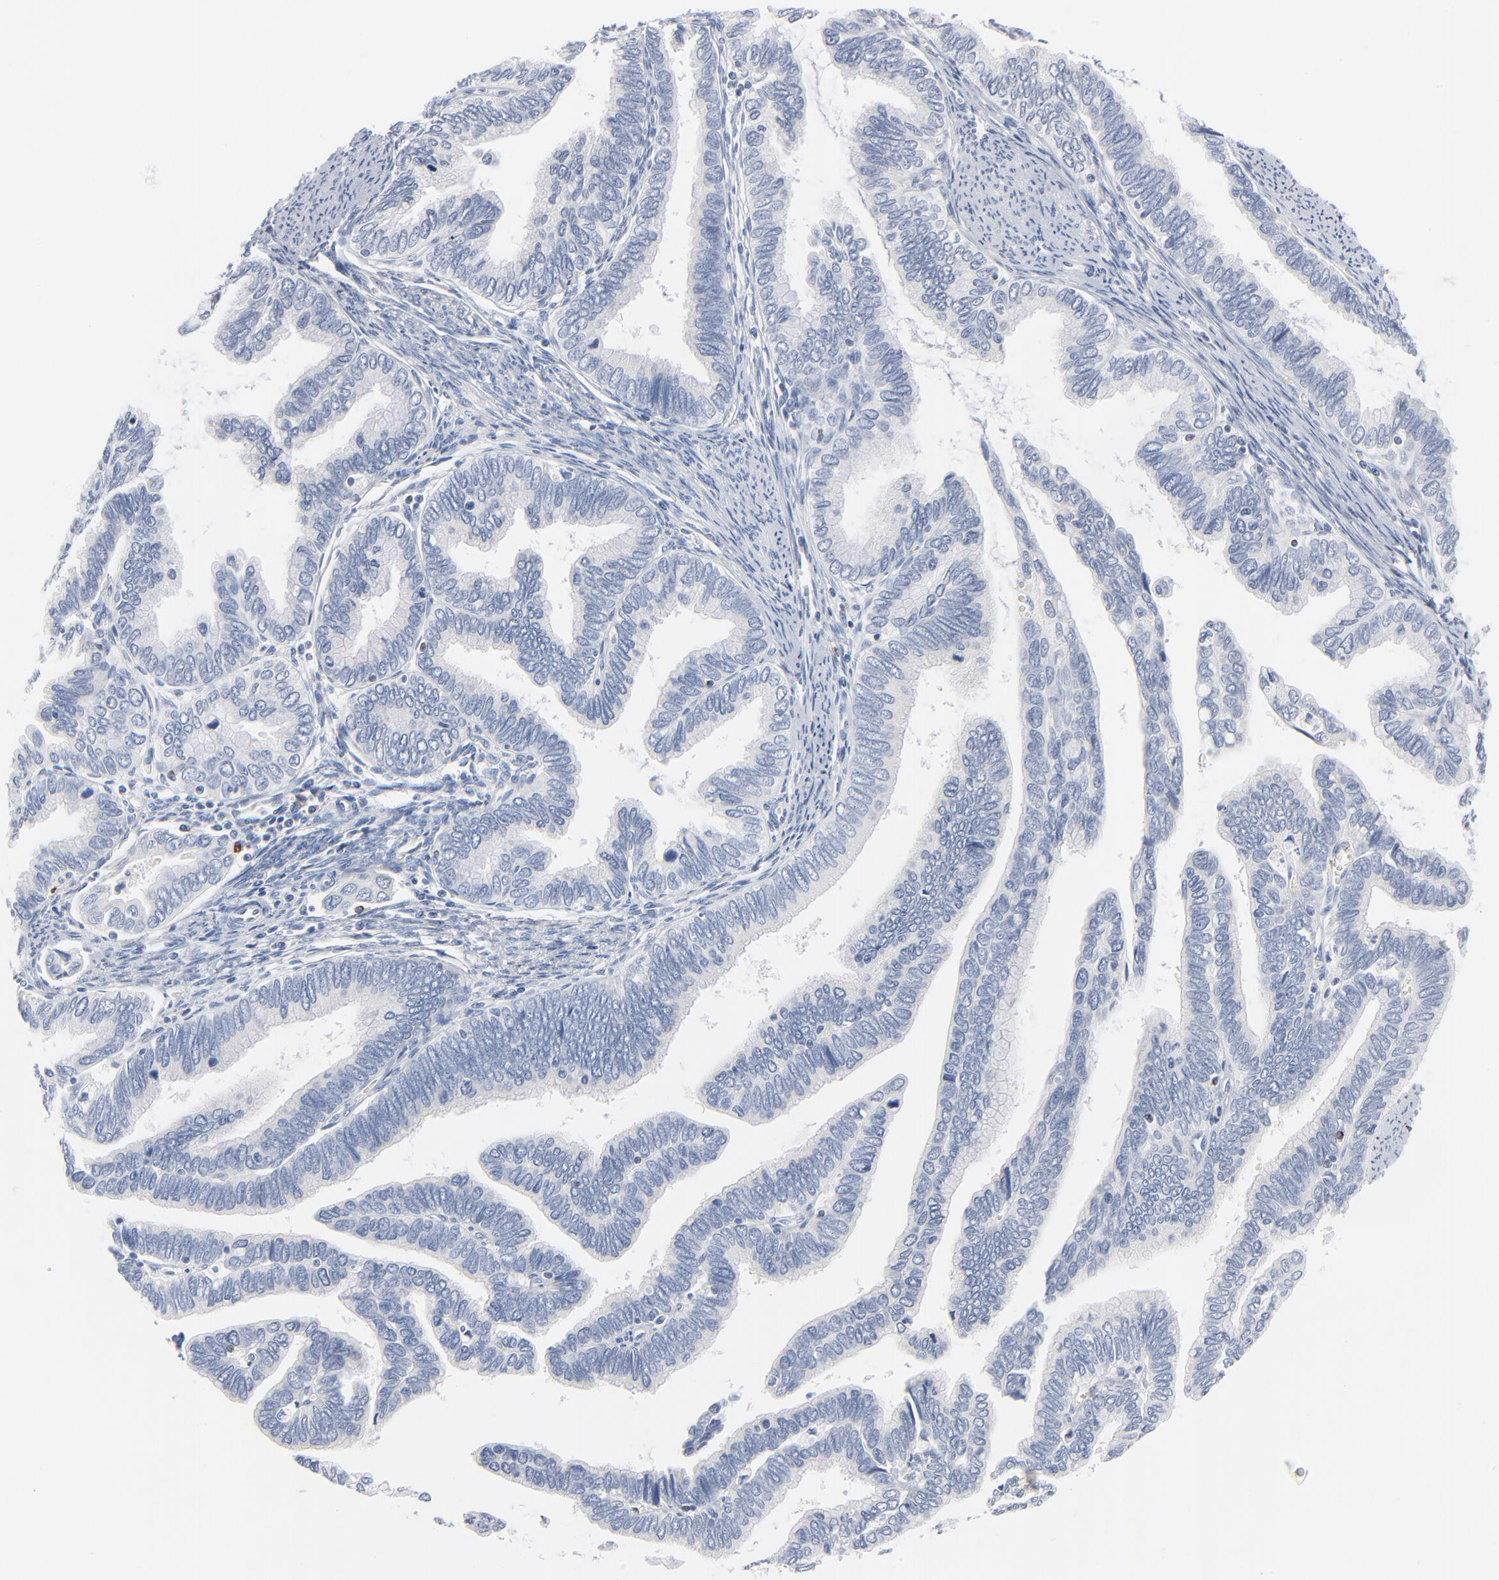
{"staining": {"intensity": "negative", "quantity": "none", "location": "none"}, "tissue": "cervical cancer", "cell_type": "Tumor cells", "image_type": "cancer", "snomed": [{"axis": "morphology", "description": "Adenocarcinoma, NOS"}, {"axis": "topography", "description": "Cervix"}], "caption": "Tumor cells show no significant protein expression in adenocarcinoma (cervical).", "gene": "GZMB", "patient": {"sex": "female", "age": 49}}